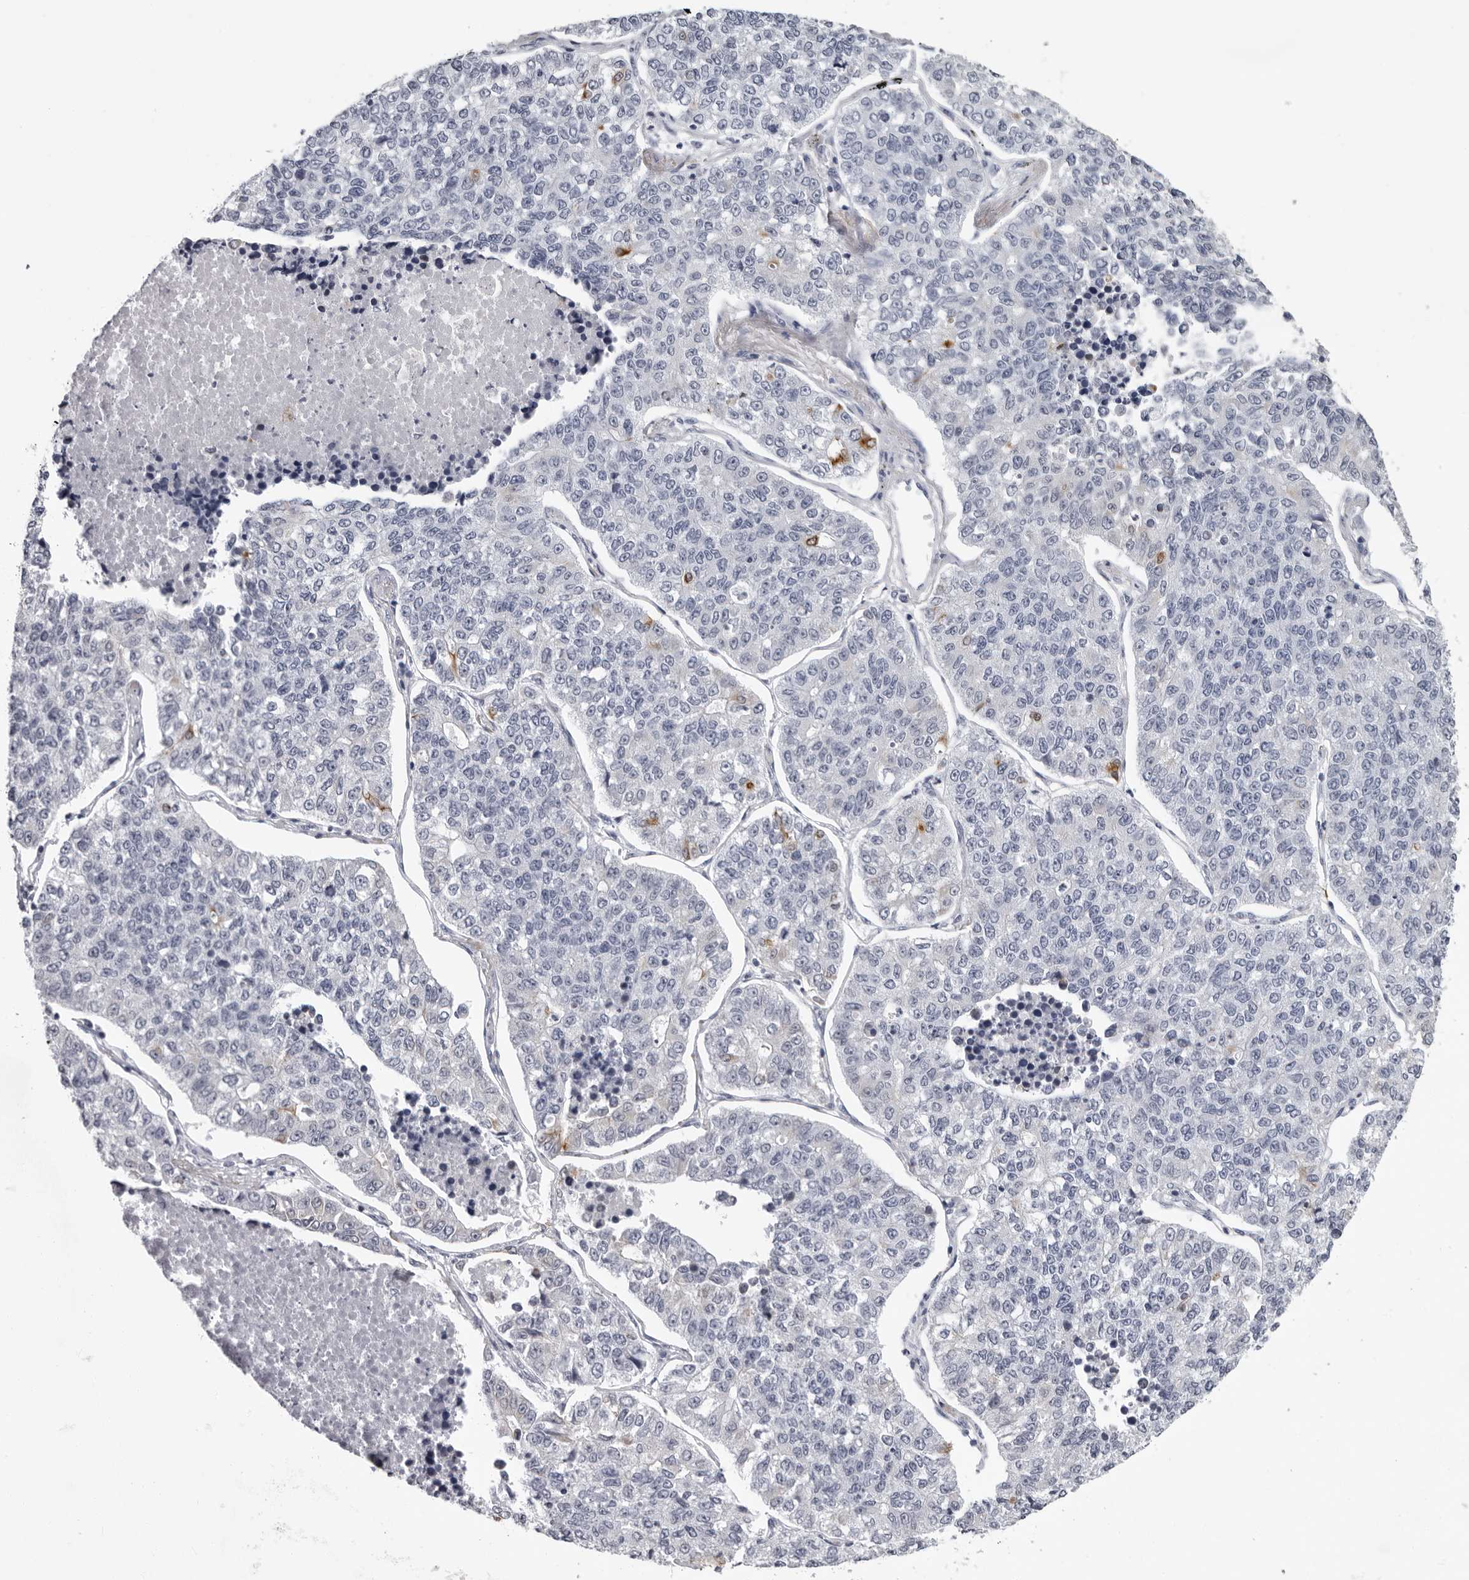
{"staining": {"intensity": "negative", "quantity": "none", "location": "none"}, "tissue": "lung cancer", "cell_type": "Tumor cells", "image_type": "cancer", "snomed": [{"axis": "morphology", "description": "Adenocarcinoma, NOS"}, {"axis": "topography", "description": "Lung"}], "caption": "High magnification brightfield microscopy of lung cancer (adenocarcinoma) stained with DAB (brown) and counterstained with hematoxylin (blue): tumor cells show no significant expression. Nuclei are stained in blue.", "gene": "CCDC28B", "patient": {"sex": "male", "age": 49}}